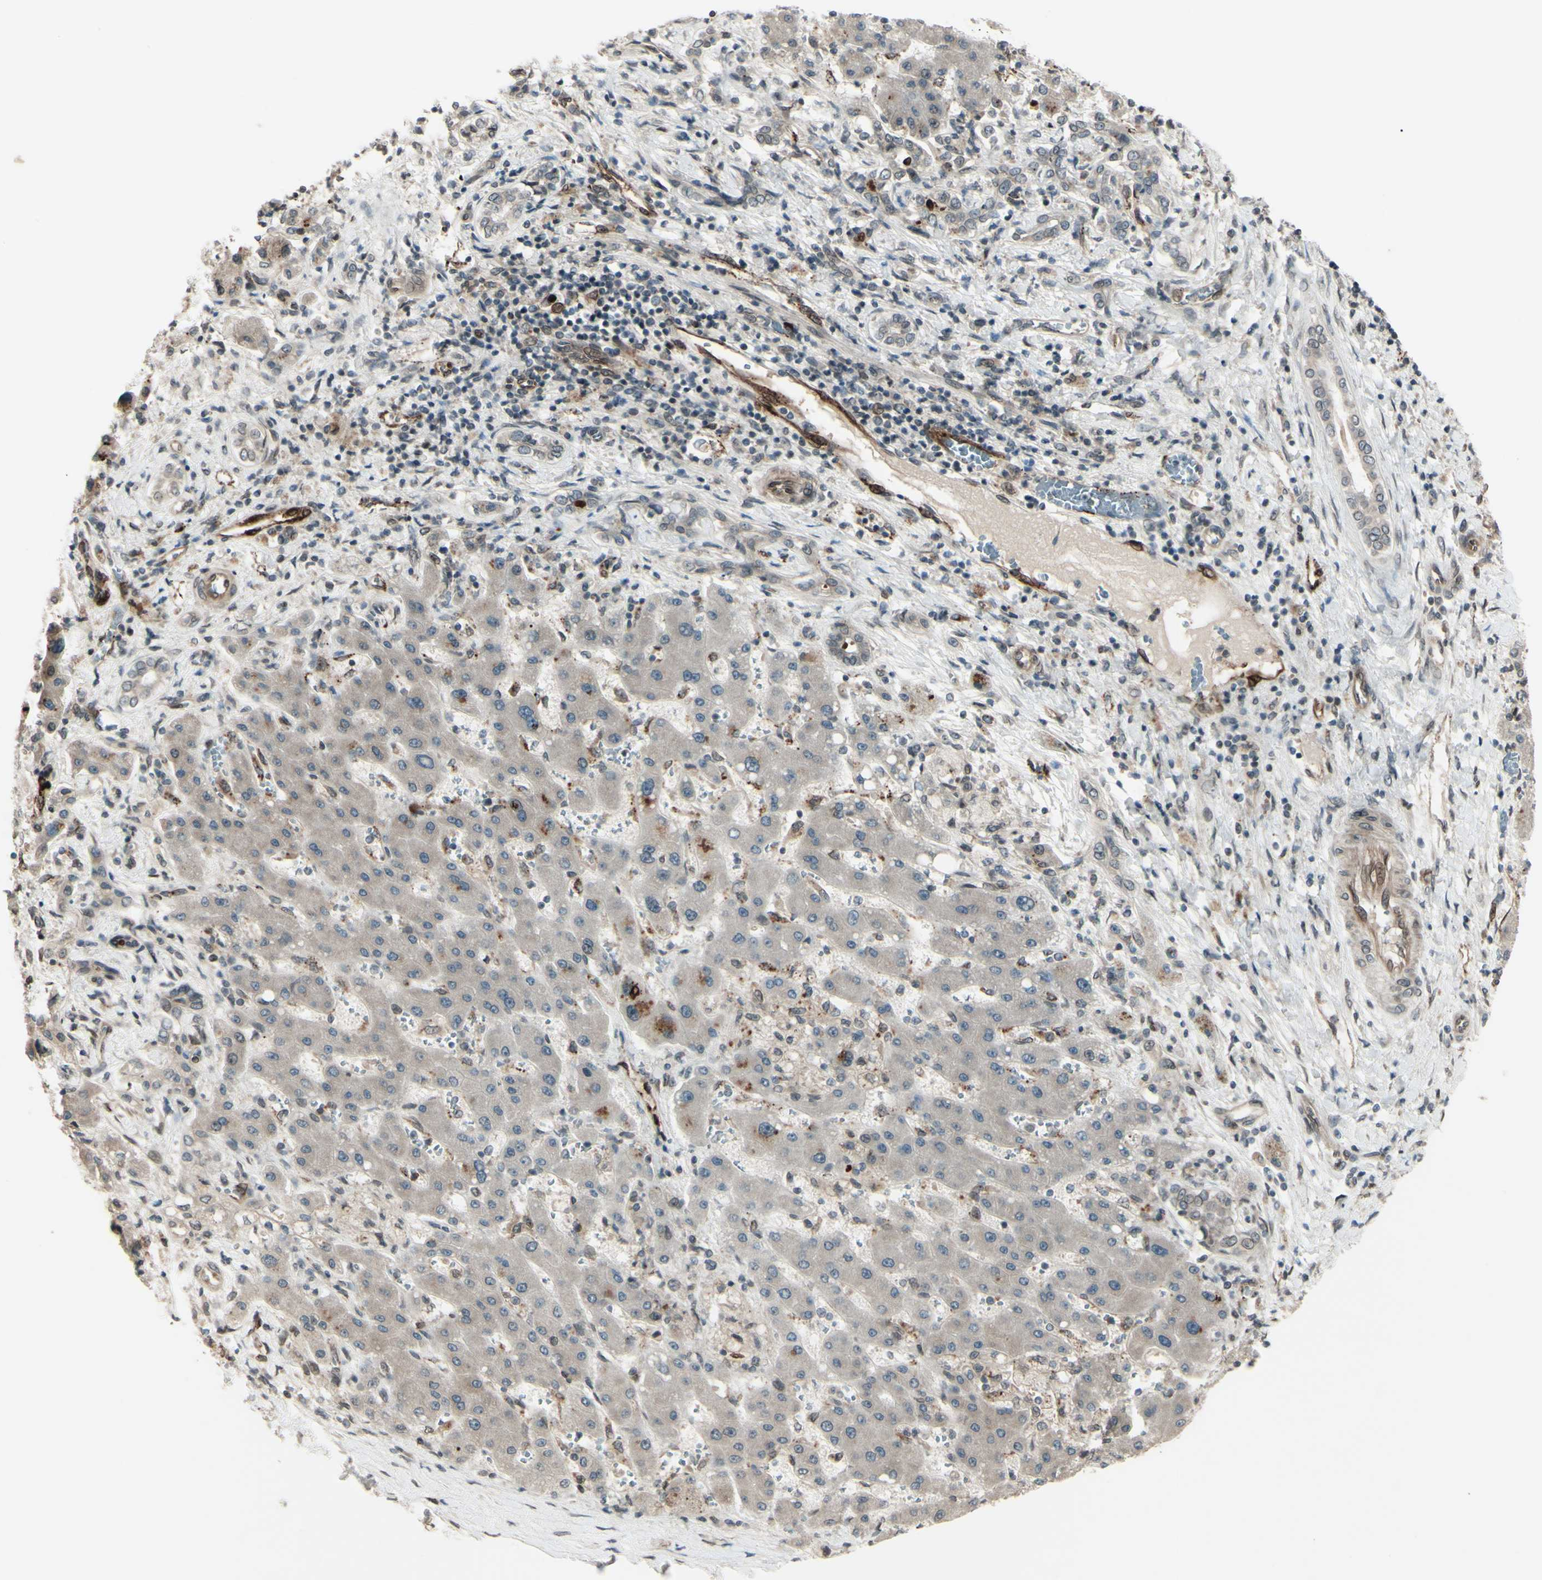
{"staining": {"intensity": "moderate", "quantity": "<25%", "location": "cytoplasmic/membranous"}, "tissue": "liver cancer", "cell_type": "Tumor cells", "image_type": "cancer", "snomed": [{"axis": "morphology", "description": "Cholangiocarcinoma"}, {"axis": "topography", "description": "Liver"}], "caption": "A brown stain labels moderate cytoplasmic/membranous positivity of a protein in cholangiocarcinoma (liver) tumor cells. (DAB IHC with brightfield microscopy, high magnification).", "gene": "MLF2", "patient": {"sex": "male", "age": 50}}